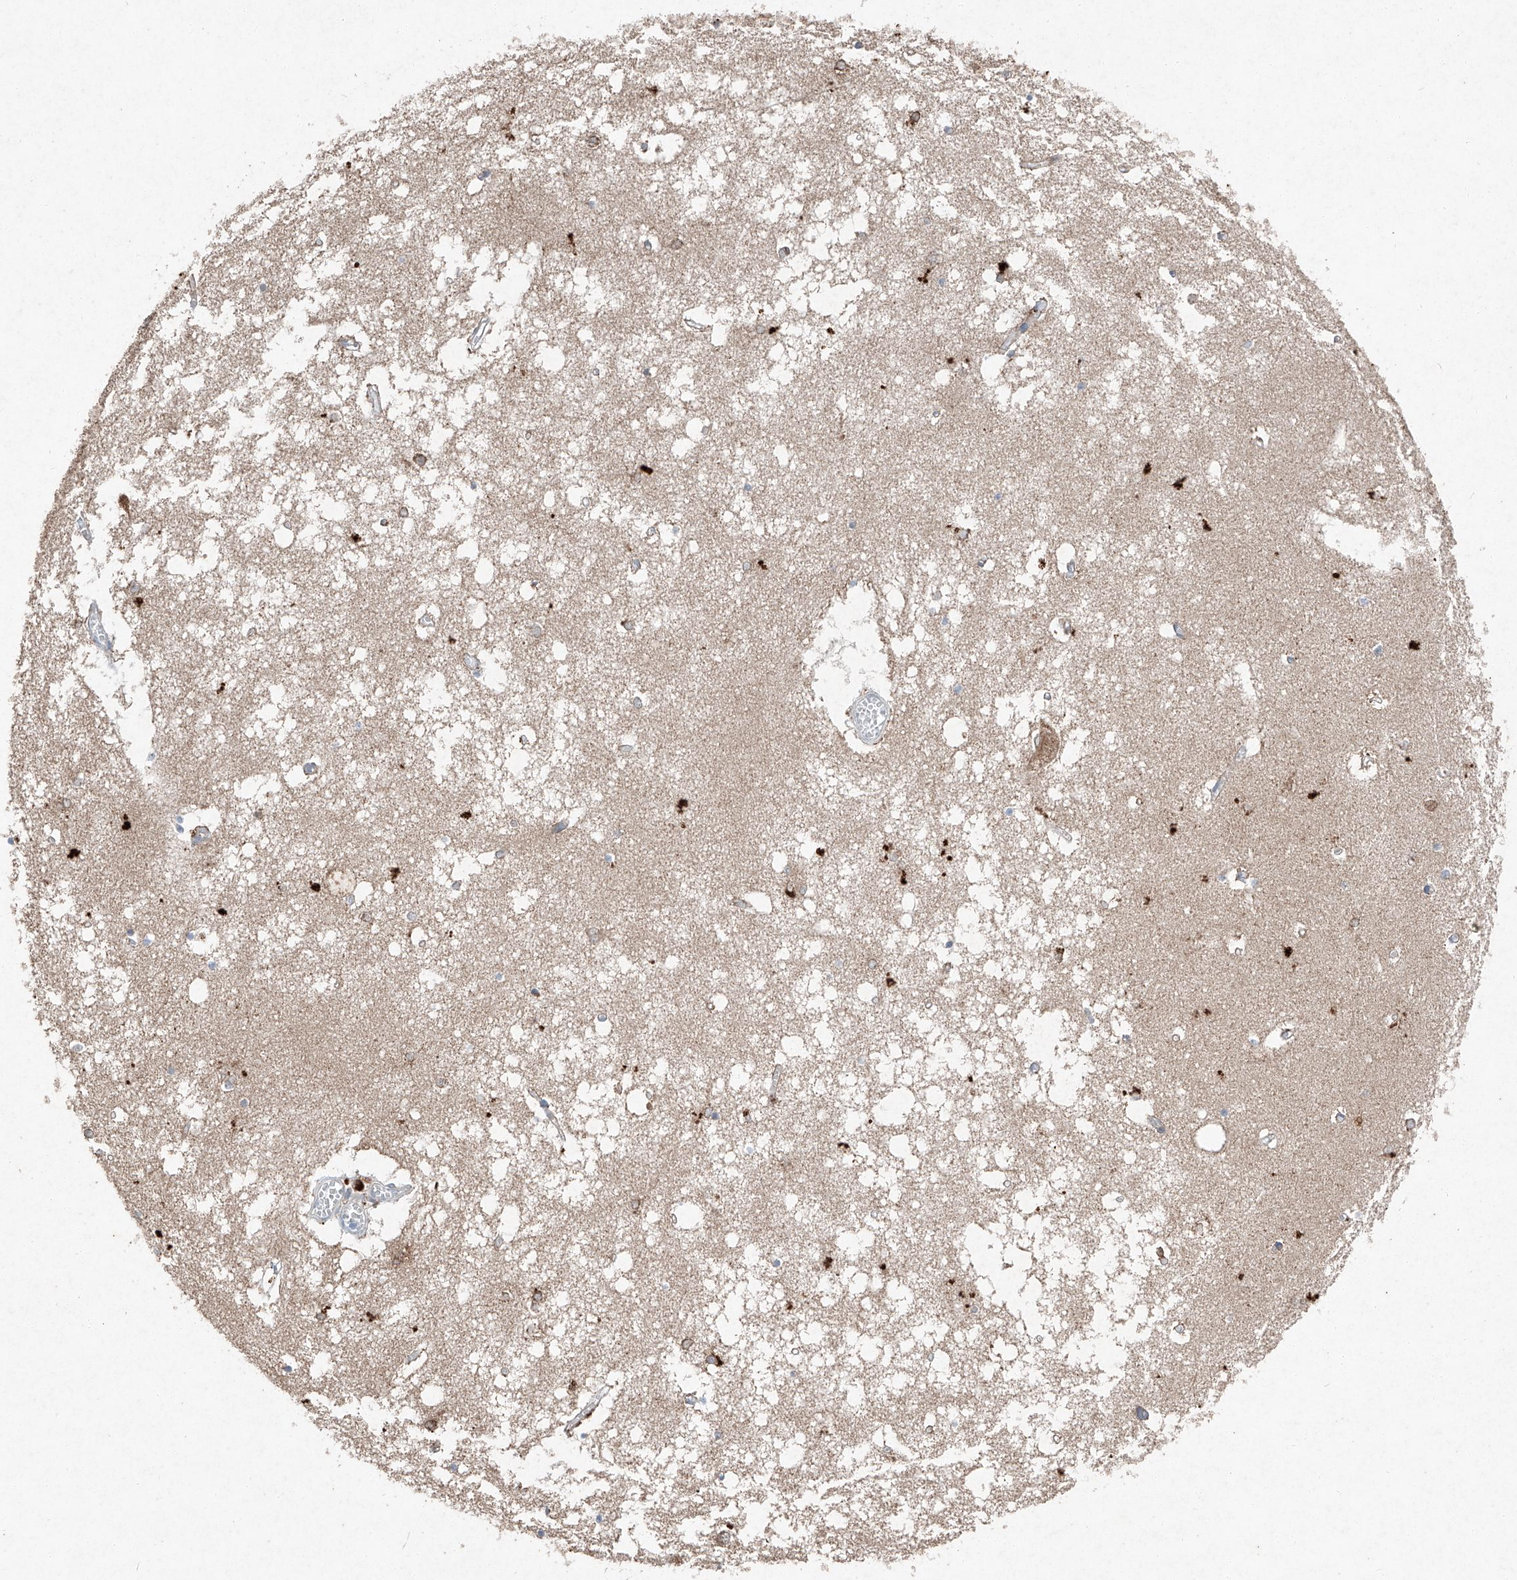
{"staining": {"intensity": "moderate", "quantity": "<25%", "location": "cytoplasmic/membranous"}, "tissue": "hippocampus", "cell_type": "Glial cells", "image_type": "normal", "snomed": [{"axis": "morphology", "description": "Normal tissue, NOS"}, {"axis": "topography", "description": "Hippocampus"}], "caption": "Immunohistochemical staining of unremarkable human hippocampus exhibits <25% levels of moderate cytoplasmic/membranous protein staining in about <25% of glial cells.", "gene": "RUSC1", "patient": {"sex": "male", "age": 70}}